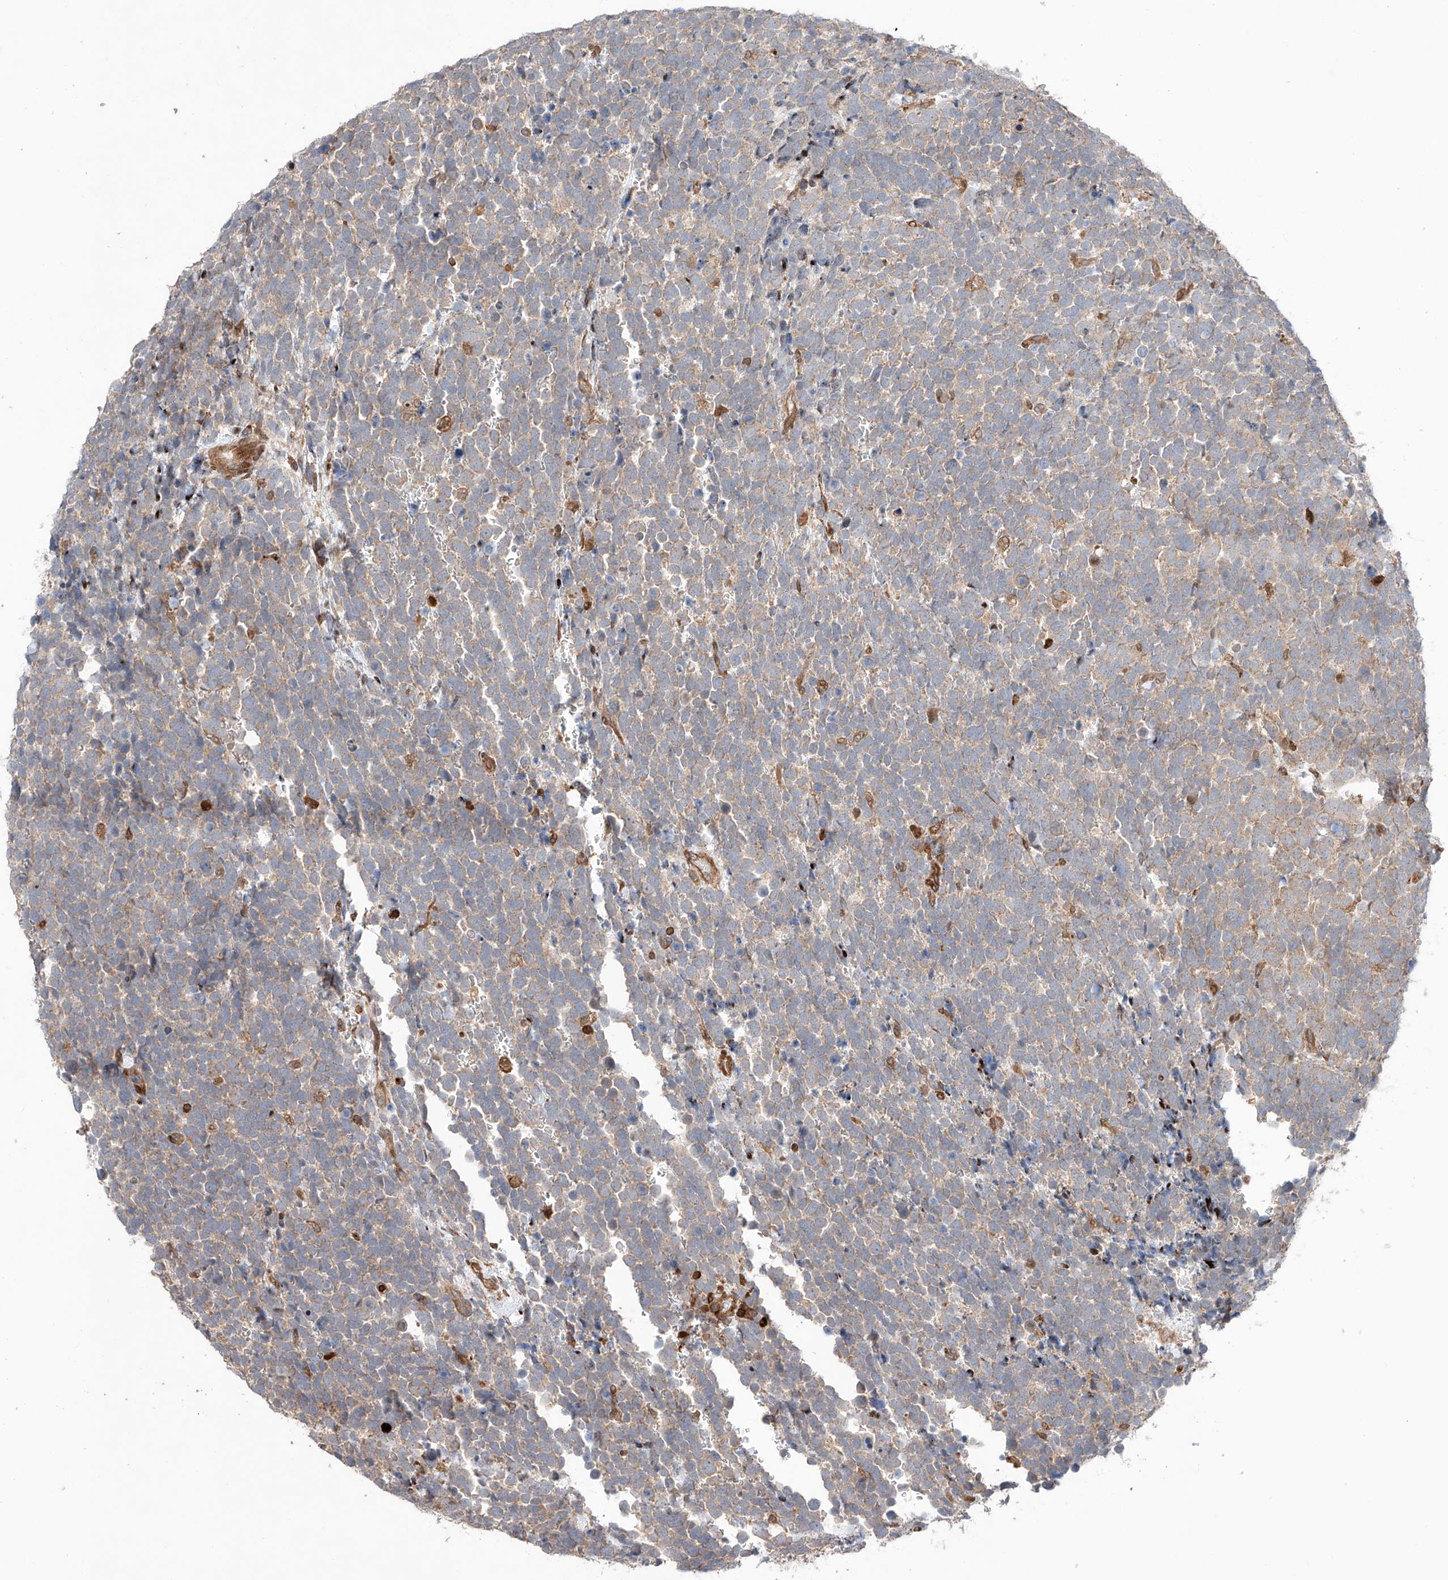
{"staining": {"intensity": "weak", "quantity": "25%-75%", "location": "cytoplasmic/membranous"}, "tissue": "urothelial cancer", "cell_type": "Tumor cells", "image_type": "cancer", "snomed": [{"axis": "morphology", "description": "Urothelial carcinoma, High grade"}, {"axis": "topography", "description": "Urinary bladder"}], "caption": "This image shows IHC staining of human high-grade urothelial carcinoma, with low weak cytoplasmic/membranous positivity in approximately 25%-75% of tumor cells.", "gene": "IGSF22", "patient": {"sex": "female", "age": 82}}